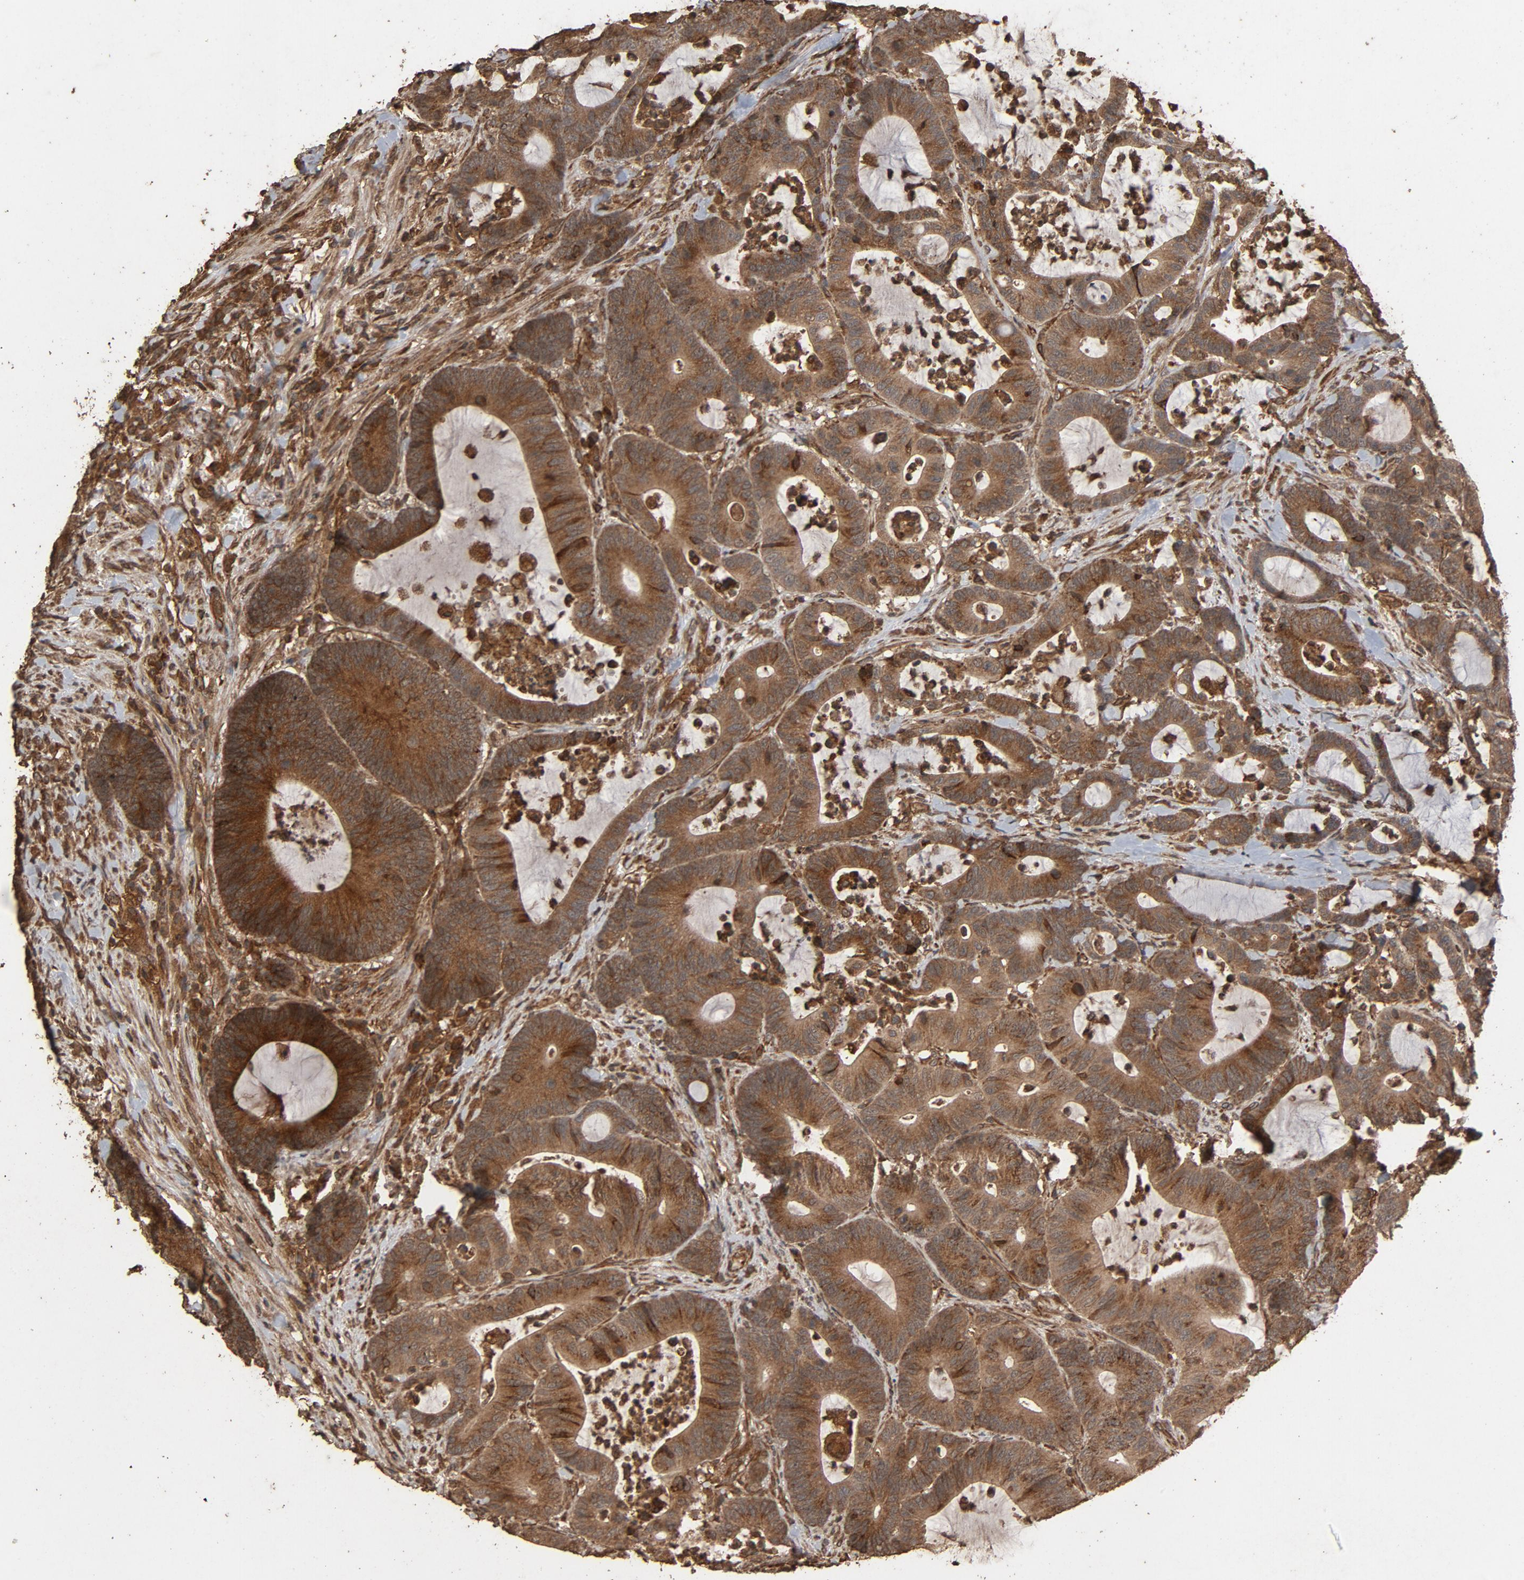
{"staining": {"intensity": "strong", "quantity": "25%-75%", "location": "cytoplasmic/membranous"}, "tissue": "colorectal cancer", "cell_type": "Tumor cells", "image_type": "cancer", "snomed": [{"axis": "morphology", "description": "Adenocarcinoma, NOS"}, {"axis": "topography", "description": "Colon"}], "caption": "Adenocarcinoma (colorectal) stained with a protein marker exhibits strong staining in tumor cells.", "gene": "RPS6KA6", "patient": {"sex": "female", "age": 84}}